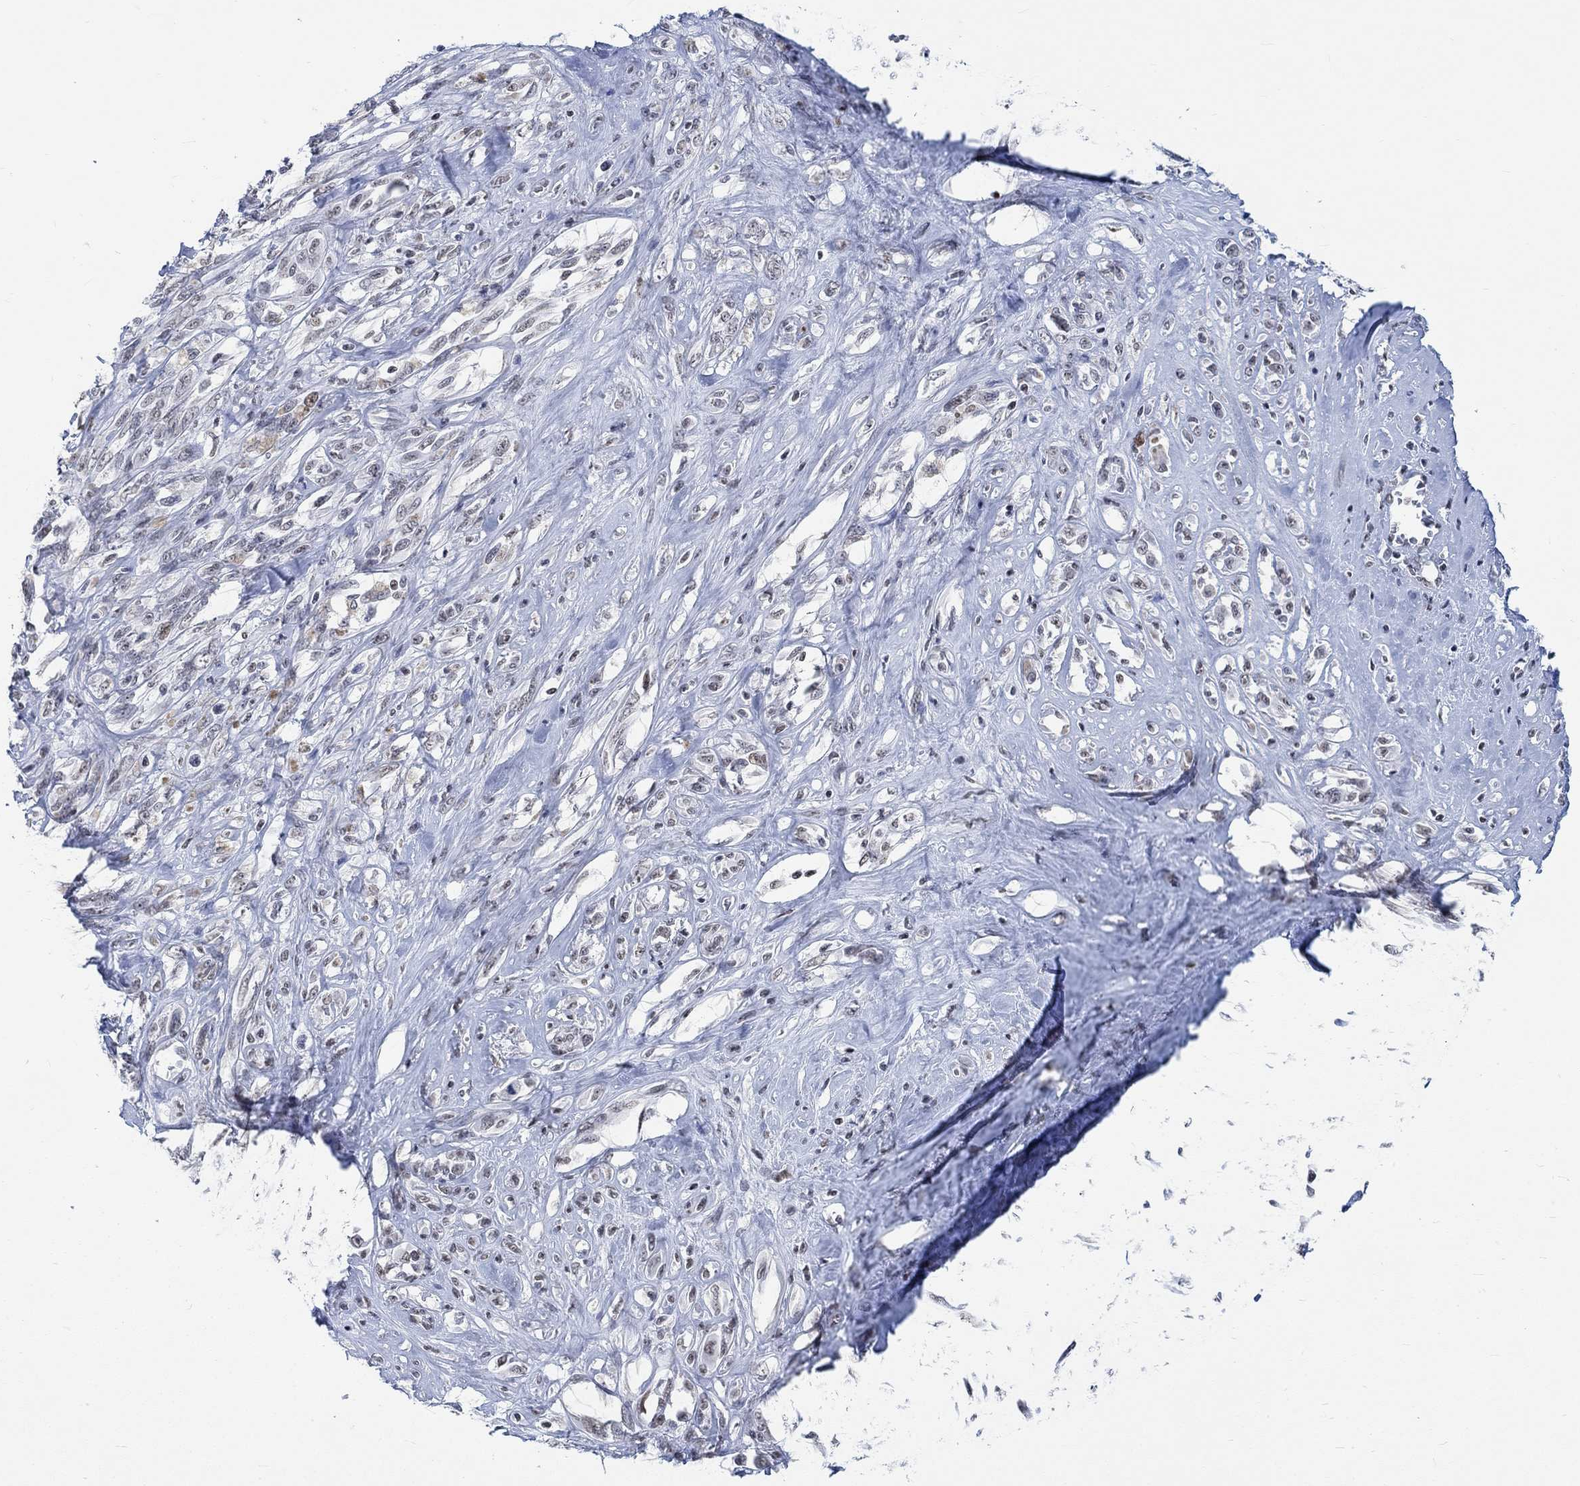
{"staining": {"intensity": "negative", "quantity": "none", "location": "none"}, "tissue": "melanoma", "cell_type": "Tumor cells", "image_type": "cancer", "snomed": [{"axis": "morphology", "description": "Malignant melanoma, NOS"}, {"axis": "topography", "description": "Skin"}], "caption": "High magnification brightfield microscopy of melanoma stained with DAB (brown) and counterstained with hematoxylin (blue): tumor cells show no significant expression.", "gene": "KCNH8", "patient": {"sex": "female", "age": 91}}